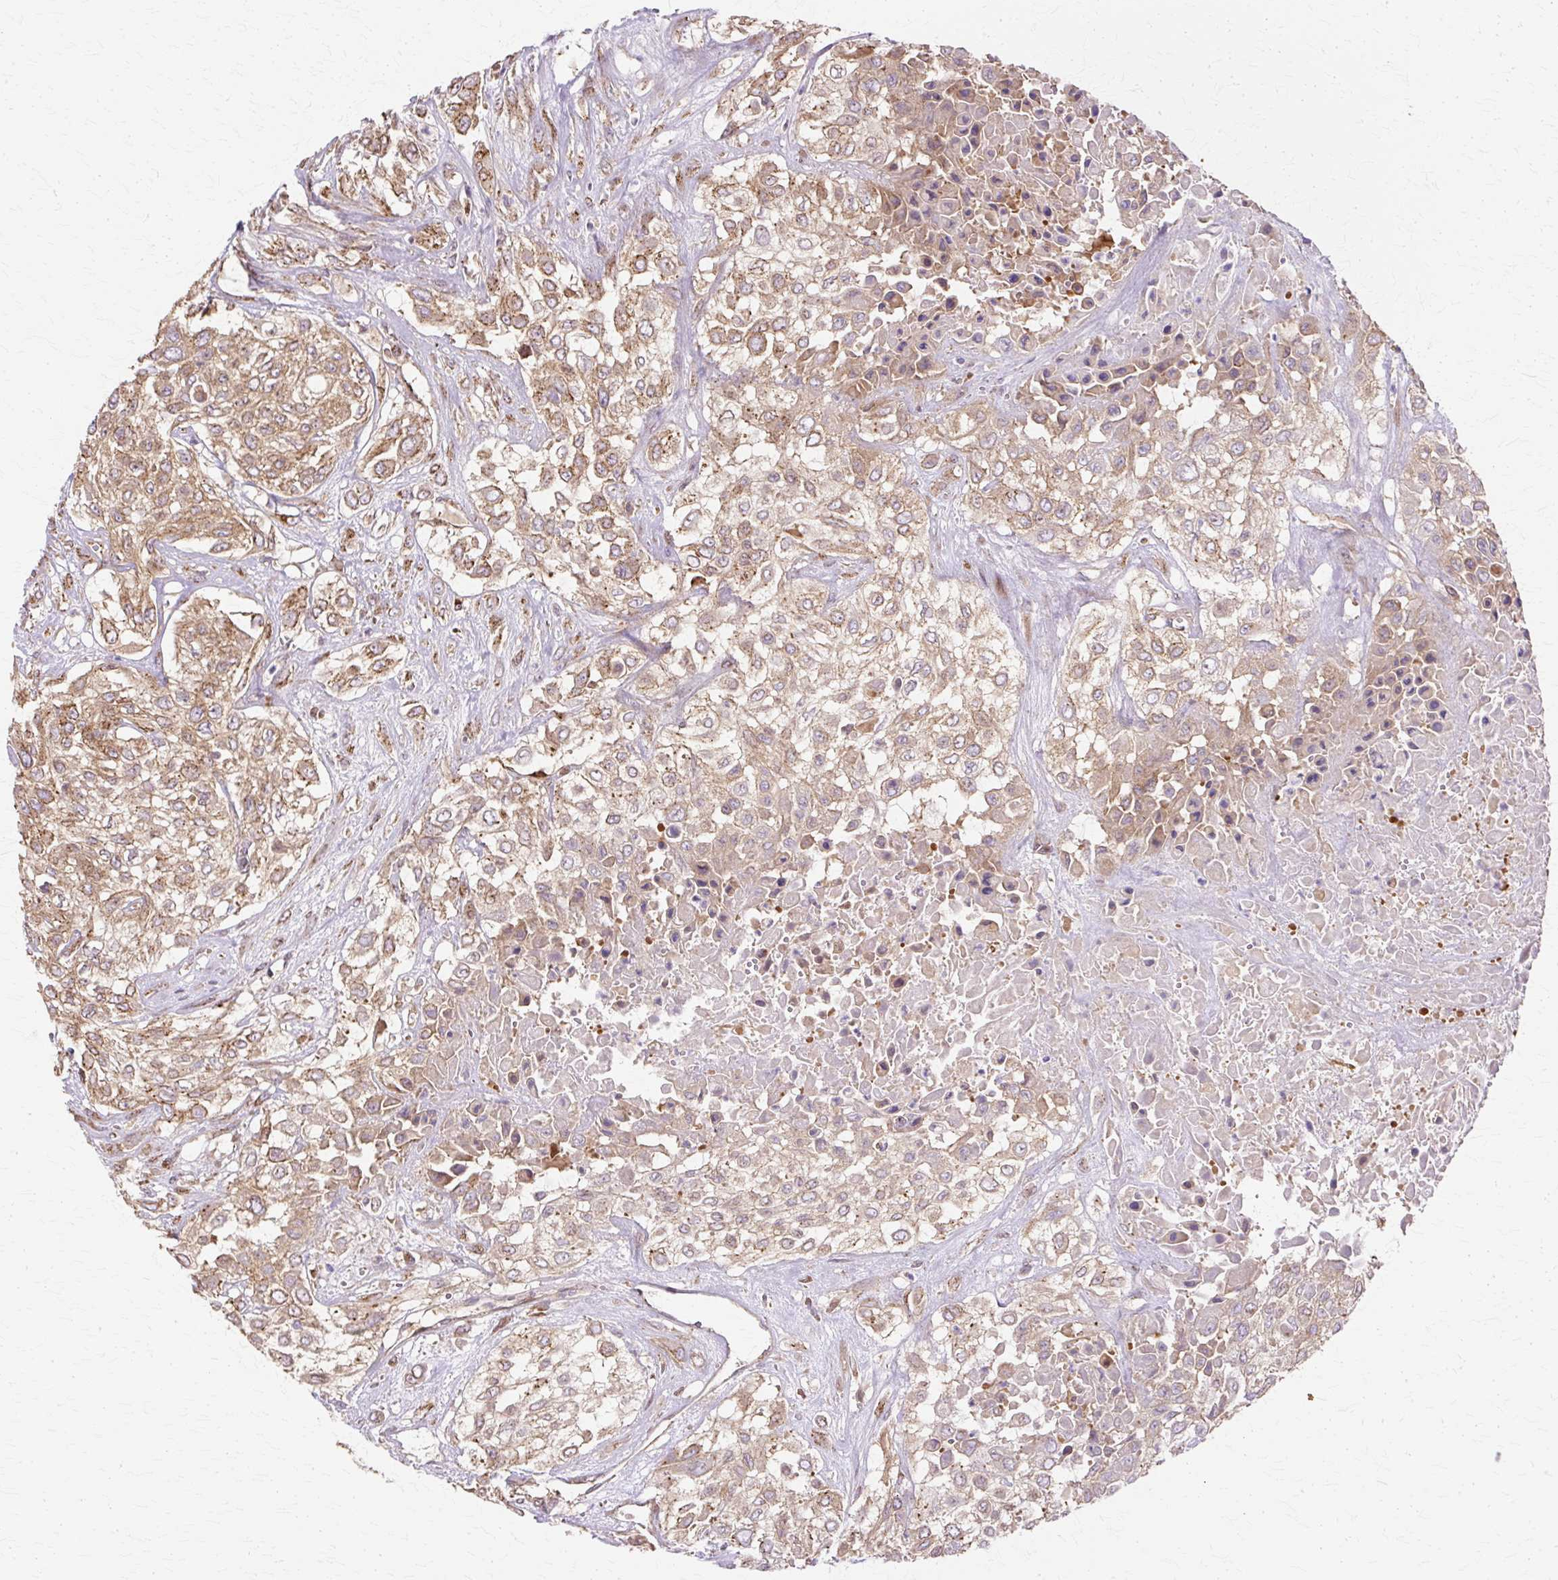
{"staining": {"intensity": "moderate", "quantity": ">75%", "location": "cytoplasmic/membranous"}, "tissue": "urothelial cancer", "cell_type": "Tumor cells", "image_type": "cancer", "snomed": [{"axis": "morphology", "description": "Urothelial carcinoma, High grade"}, {"axis": "topography", "description": "Urinary bladder"}], "caption": "About >75% of tumor cells in urothelial cancer display moderate cytoplasmic/membranous protein staining as visualized by brown immunohistochemical staining.", "gene": "COPB1", "patient": {"sex": "male", "age": 57}}